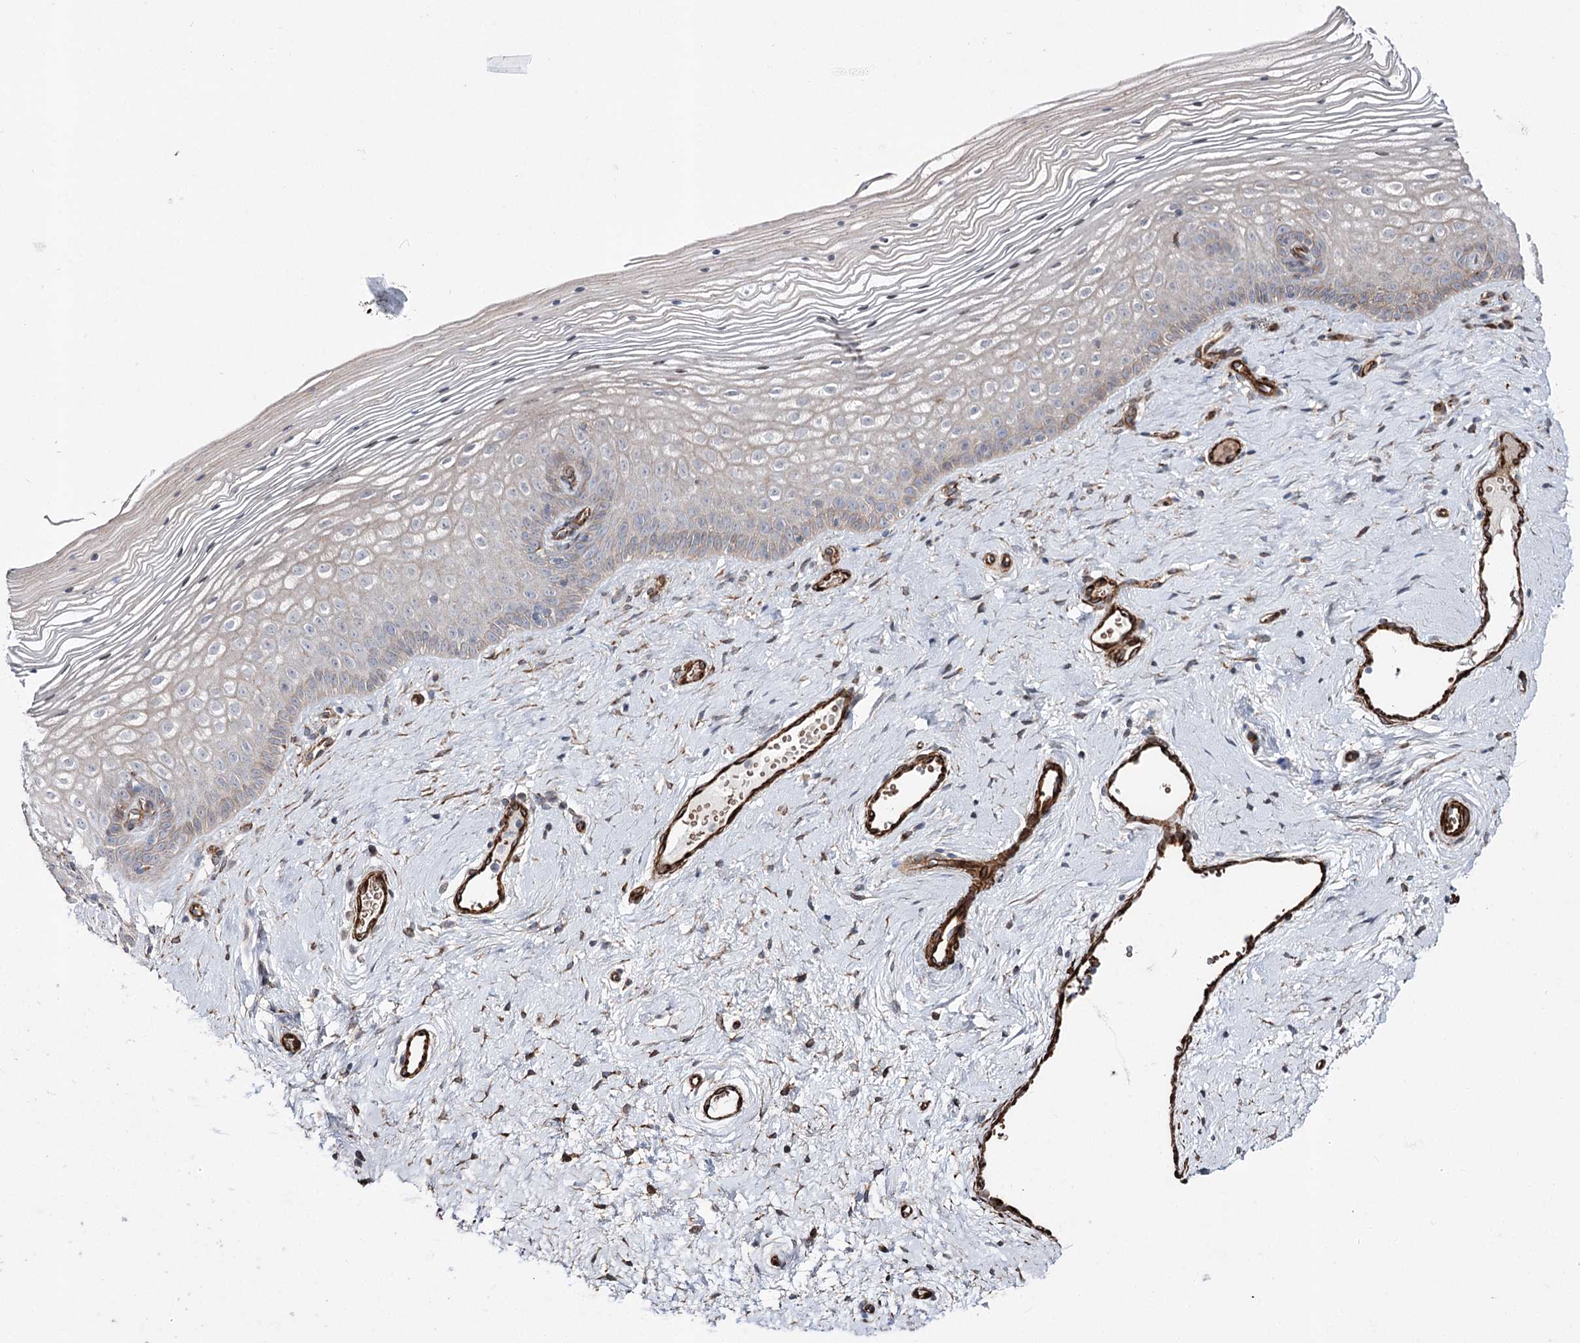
{"staining": {"intensity": "moderate", "quantity": "<25%", "location": "nuclear"}, "tissue": "vagina", "cell_type": "Squamous epithelial cells", "image_type": "normal", "snomed": [{"axis": "morphology", "description": "Normal tissue, NOS"}, {"axis": "topography", "description": "Vagina"}], "caption": "Vagina stained for a protein (brown) exhibits moderate nuclear positive positivity in about <25% of squamous epithelial cells.", "gene": "ARHGAP20", "patient": {"sex": "female", "age": 46}}